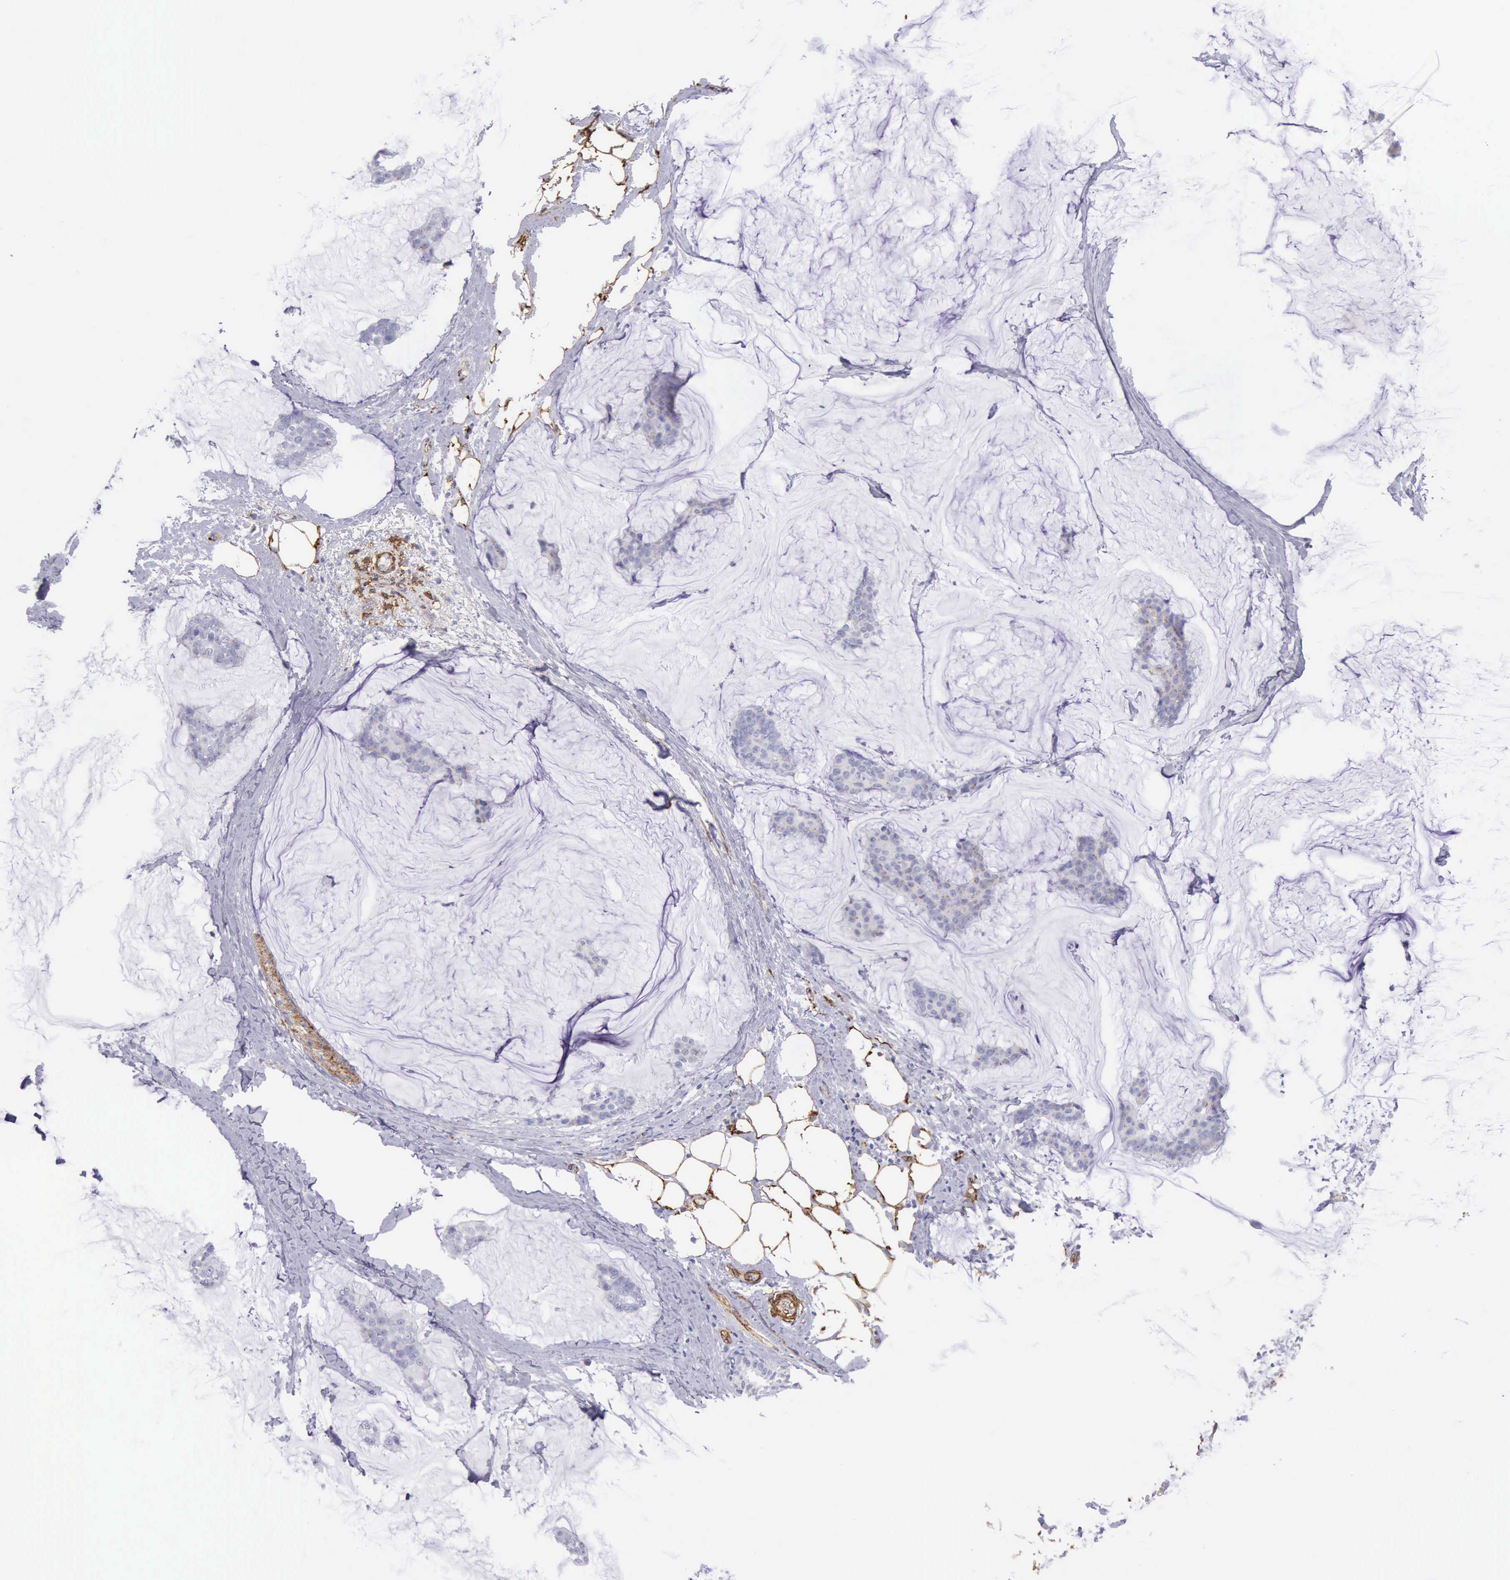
{"staining": {"intensity": "negative", "quantity": "none", "location": "none"}, "tissue": "breast cancer", "cell_type": "Tumor cells", "image_type": "cancer", "snomed": [{"axis": "morphology", "description": "Duct carcinoma"}, {"axis": "topography", "description": "Breast"}], "caption": "Immunohistochemical staining of infiltrating ductal carcinoma (breast) shows no significant expression in tumor cells.", "gene": "AOC3", "patient": {"sex": "female", "age": 93}}